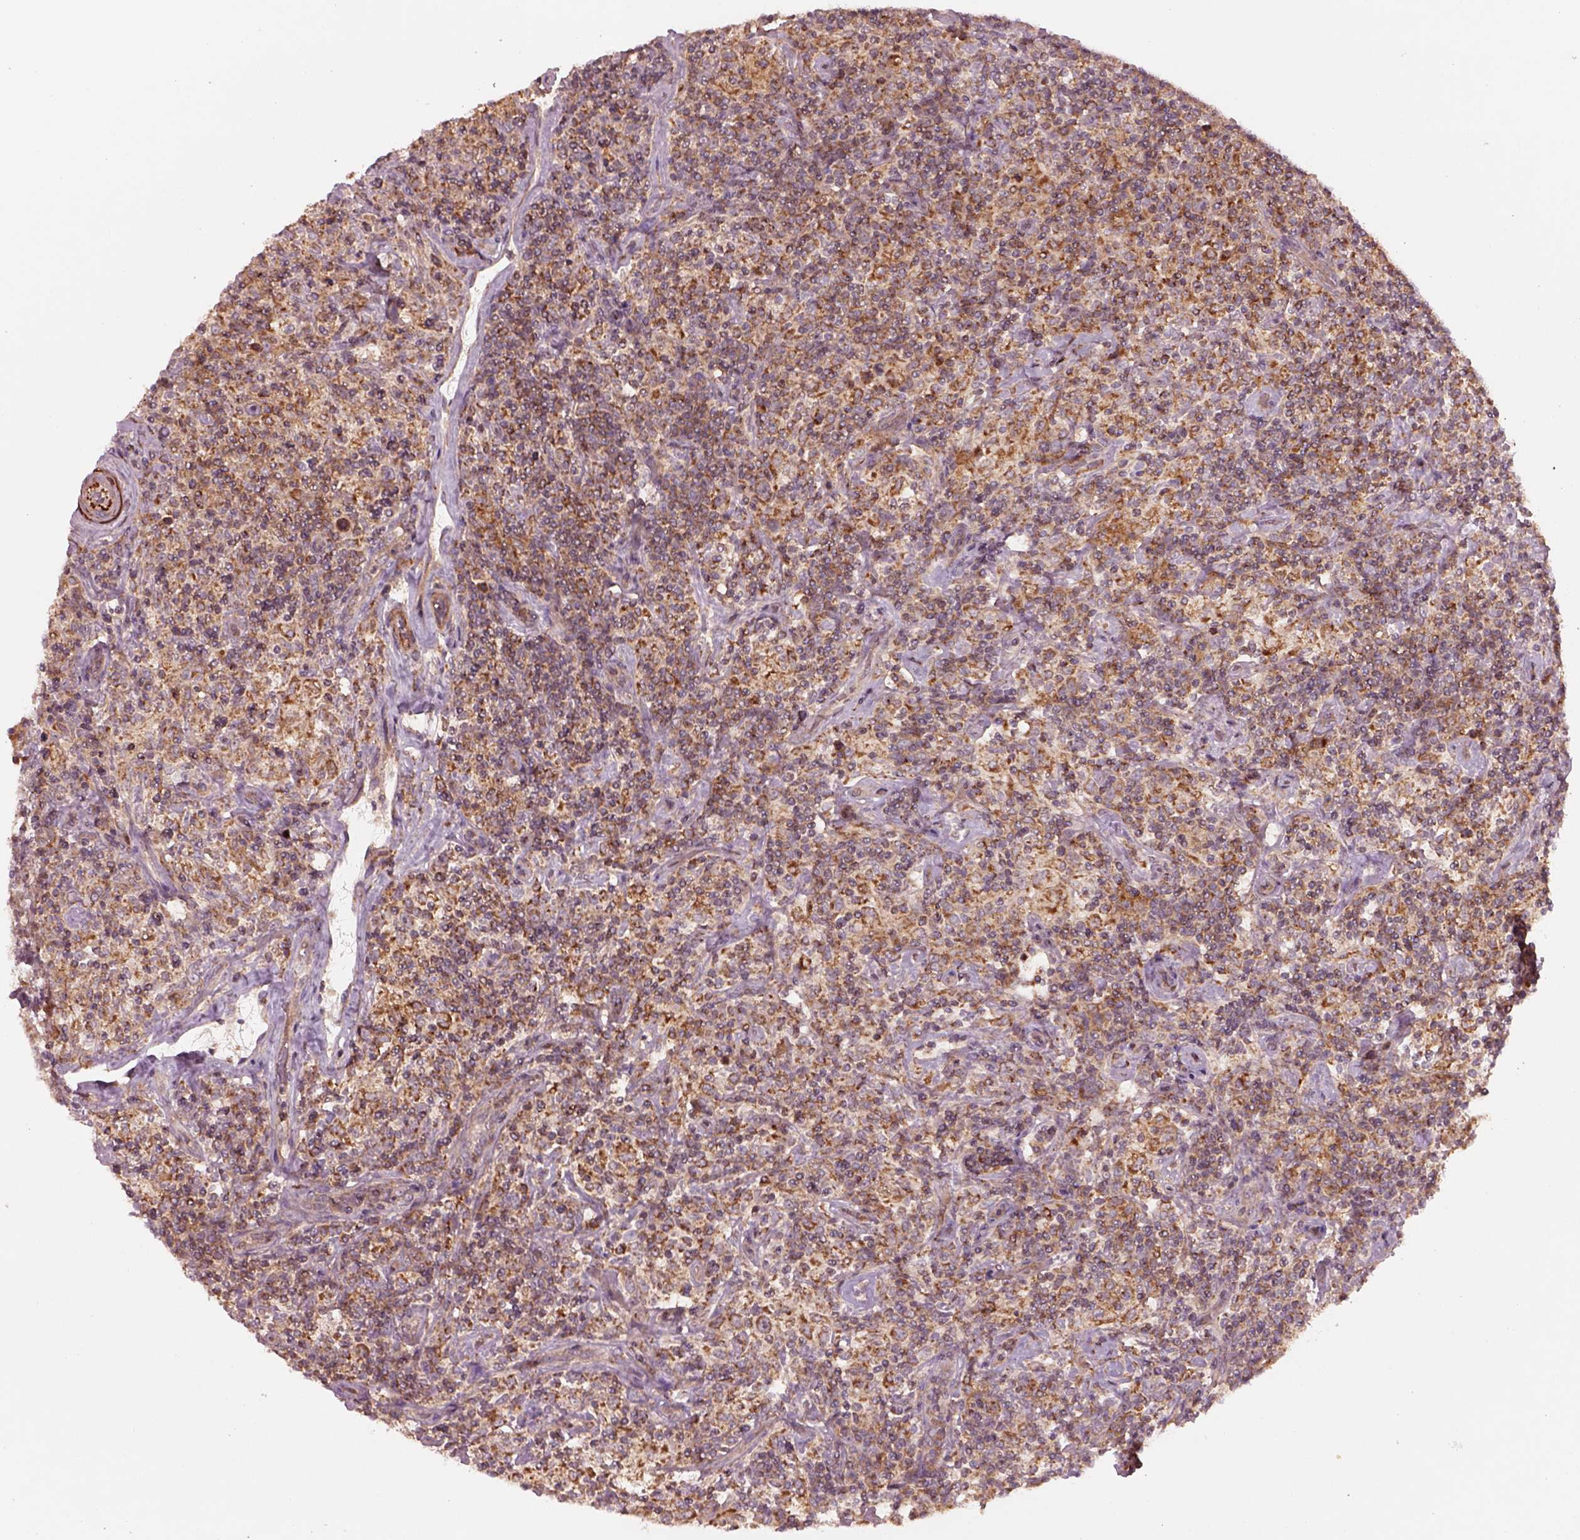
{"staining": {"intensity": "moderate", "quantity": ">75%", "location": "cytoplasmic/membranous"}, "tissue": "lymphoma", "cell_type": "Tumor cells", "image_type": "cancer", "snomed": [{"axis": "morphology", "description": "Hodgkin's disease, NOS"}, {"axis": "topography", "description": "Lymph node"}], "caption": "Human Hodgkin's disease stained with a brown dye exhibits moderate cytoplasmic/membranous positive positivity in approximately >75% of tumor cells.", "gene": "SLC25A5", "patient": {"sex": "male", "age": 70}}